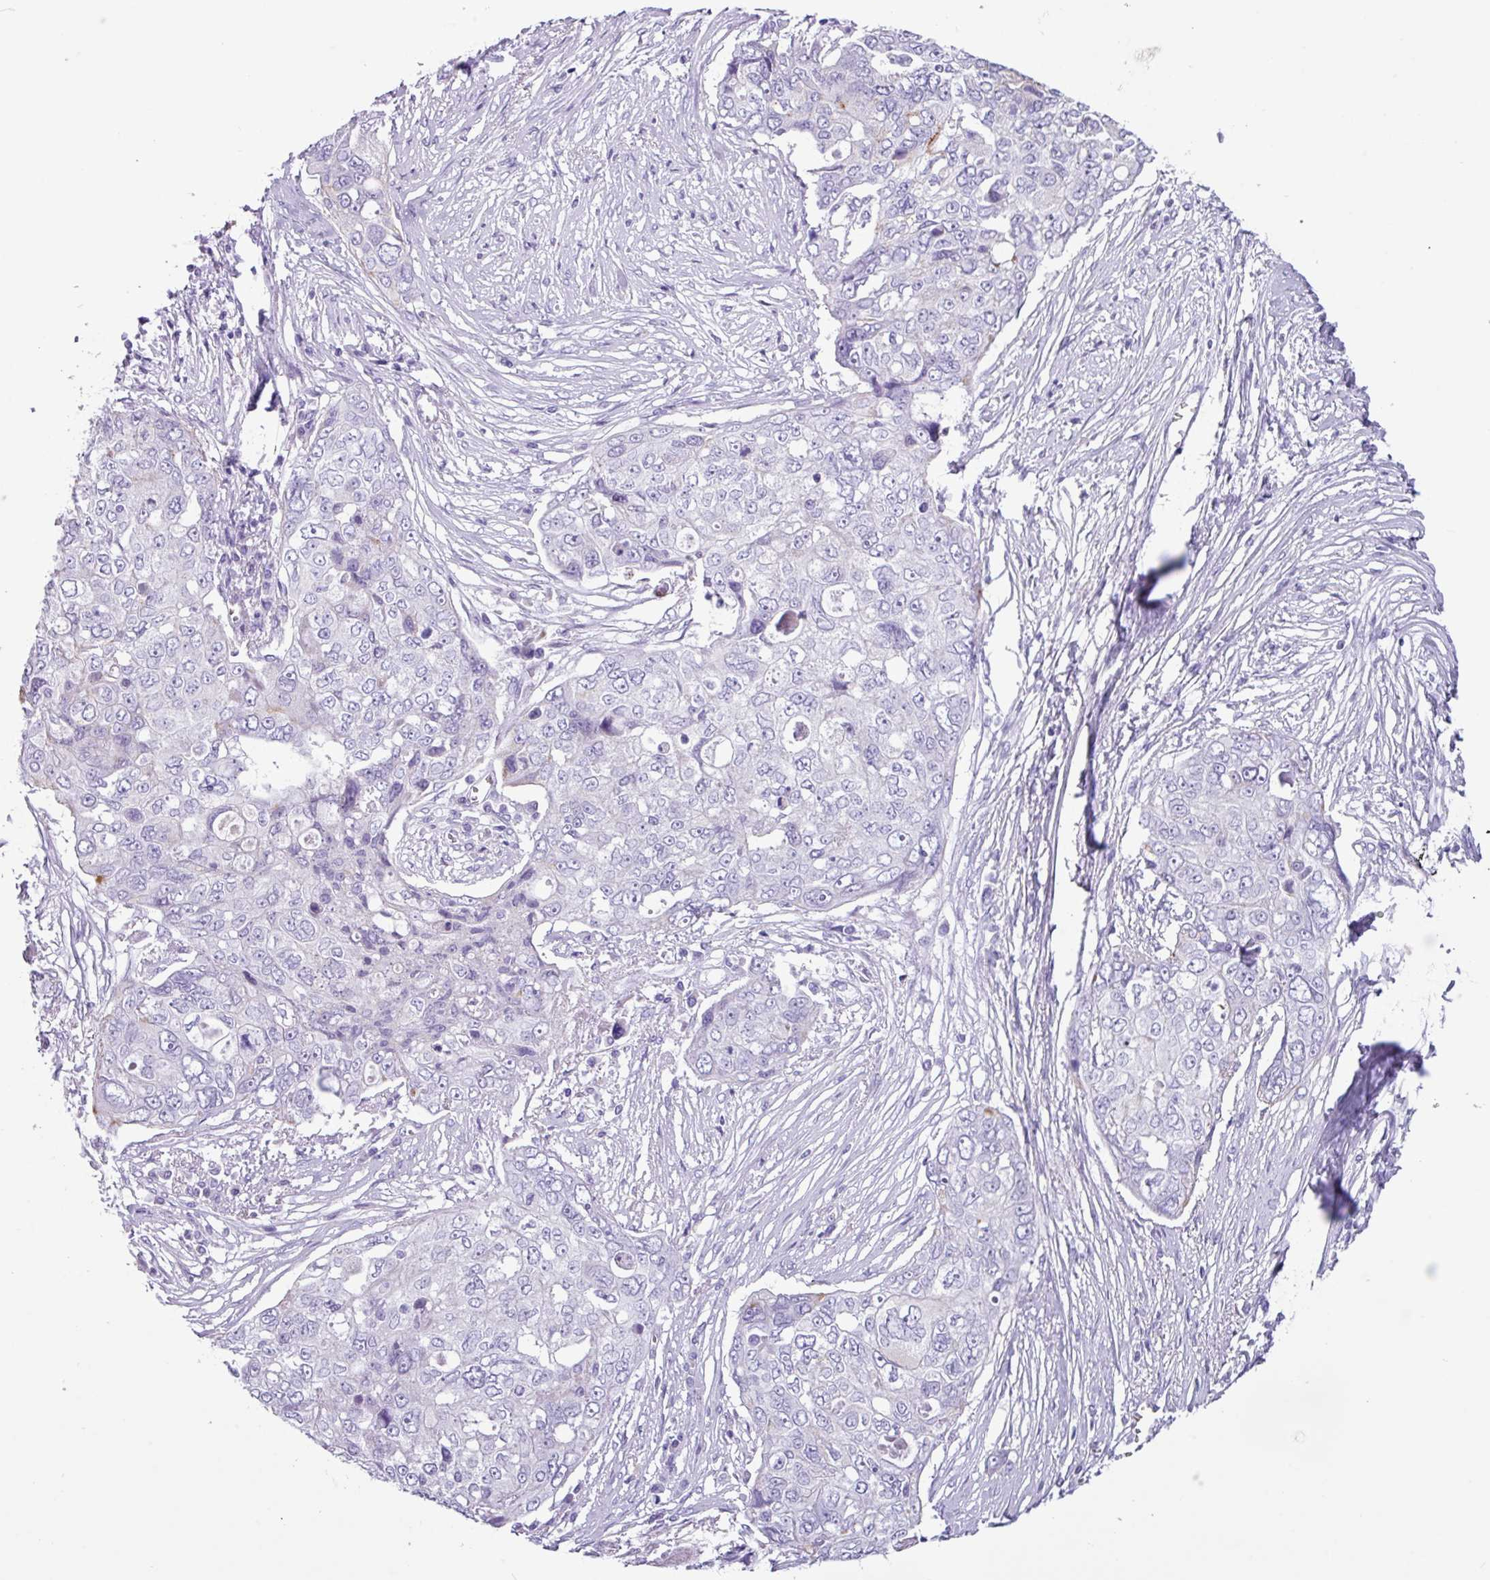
{"staining": {"intensity": "negative", "quantity": "none", "location": "none"}, "tissue": "ovarian cancer", "cell_type": "Tumor cells", "image_type": "cancer", "snomed": [{"axis": "morphology", "description": "Carcinoma, endometroid"}, {"axis": "topography", "description": "Ovary"}], "caption": "This is an immunohistochemistry micrograph of ovarian endometroid carcinoma. There is no staining in tumor cells.", "gene": "NCCRP1", "patient": {"sex": "female", "age": 70}}